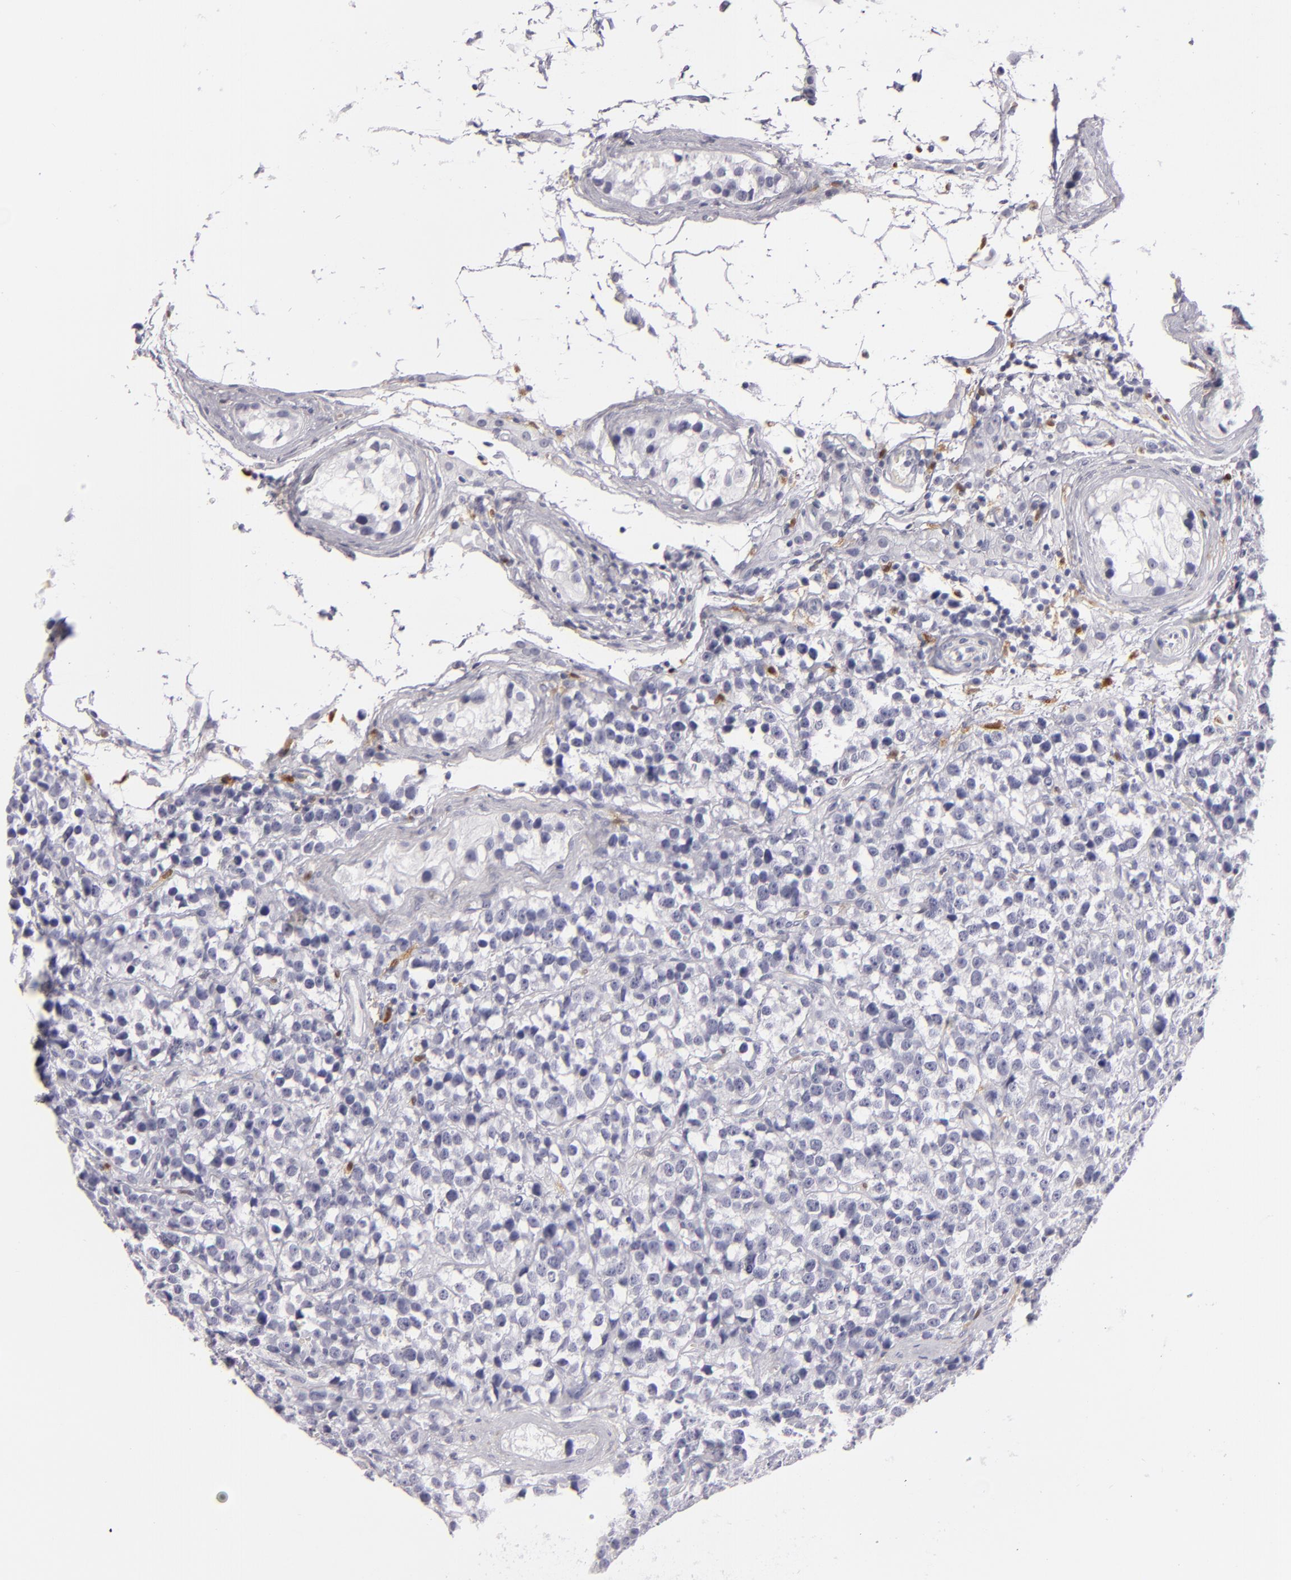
{"staining": {"intensity": "negative", "quantity": "none", "location": "none"}, "tissue": "testis cancer", "cell_type": "Tumor cells", "image_type": "cancer", "snomed": [{"axis": "morphology", "description": "Seminoma, NOS"}, {"axis": "topography", "description": "Testis"}], "caption": "Testis seminoma stained for a protein using immunohistochemistry (IHC) demonstrates no positivity tumor cells.", "gene": "F13A1", "patient": {"sex": "male", "age": 25}}